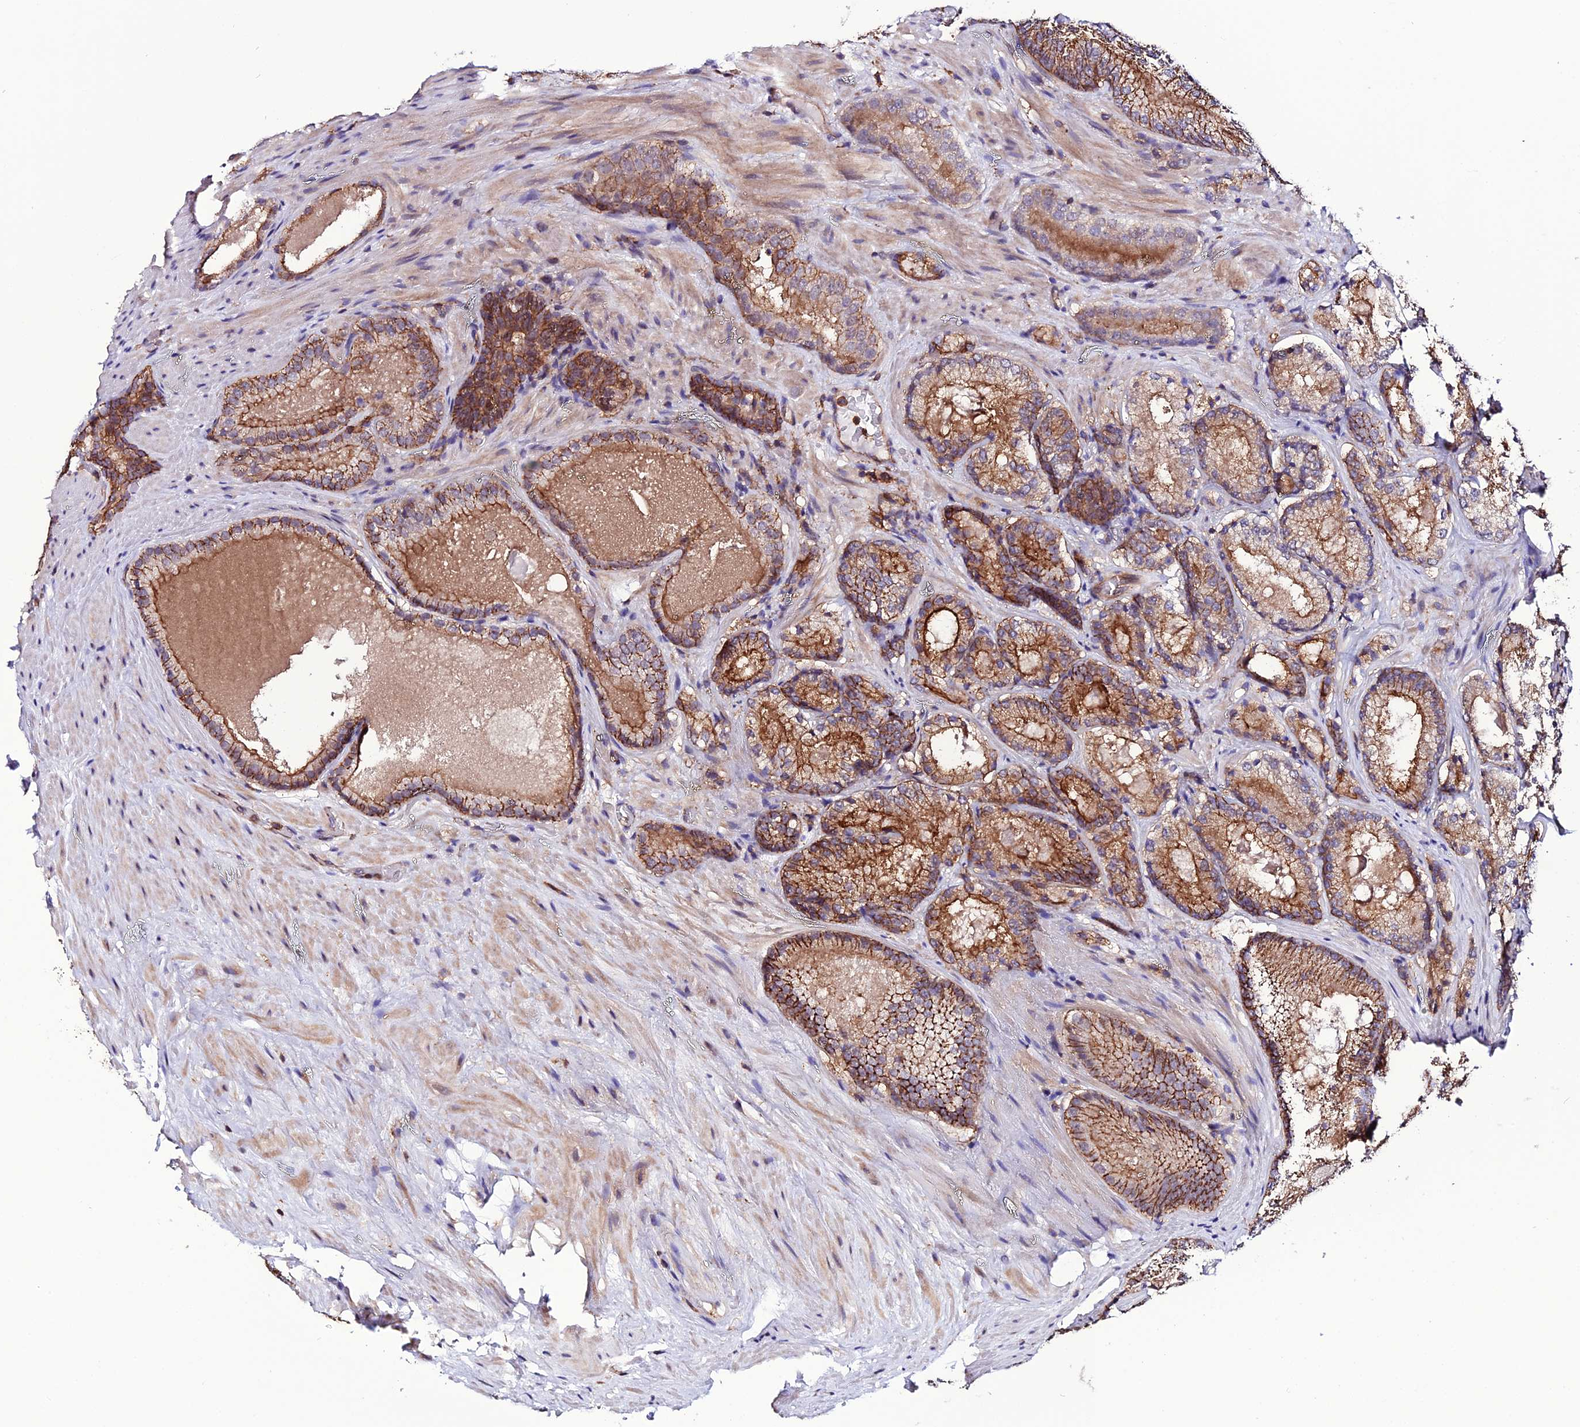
{"staining": {"intensity": "moderate", "quantity": ">75%", "location": "cytoplasmic/membranous"}, "tissue": "prostate cancer", "cell_type": "Tumor cells", "image_type": "cancer", "snomed": [{"axis": "morphology", "description": "Adenocarcinoma, Low grade"}, {"axis": "topography", "description": "Prostate"}], "caption": "Immunohistochemical staining of prostate cancer demonstrates moderate cytoplasmic/membranous protein staining in approximately >75% of tumor cells.", "gene": "USP17L15", "patient": {"sex": "male", "age": 74}}